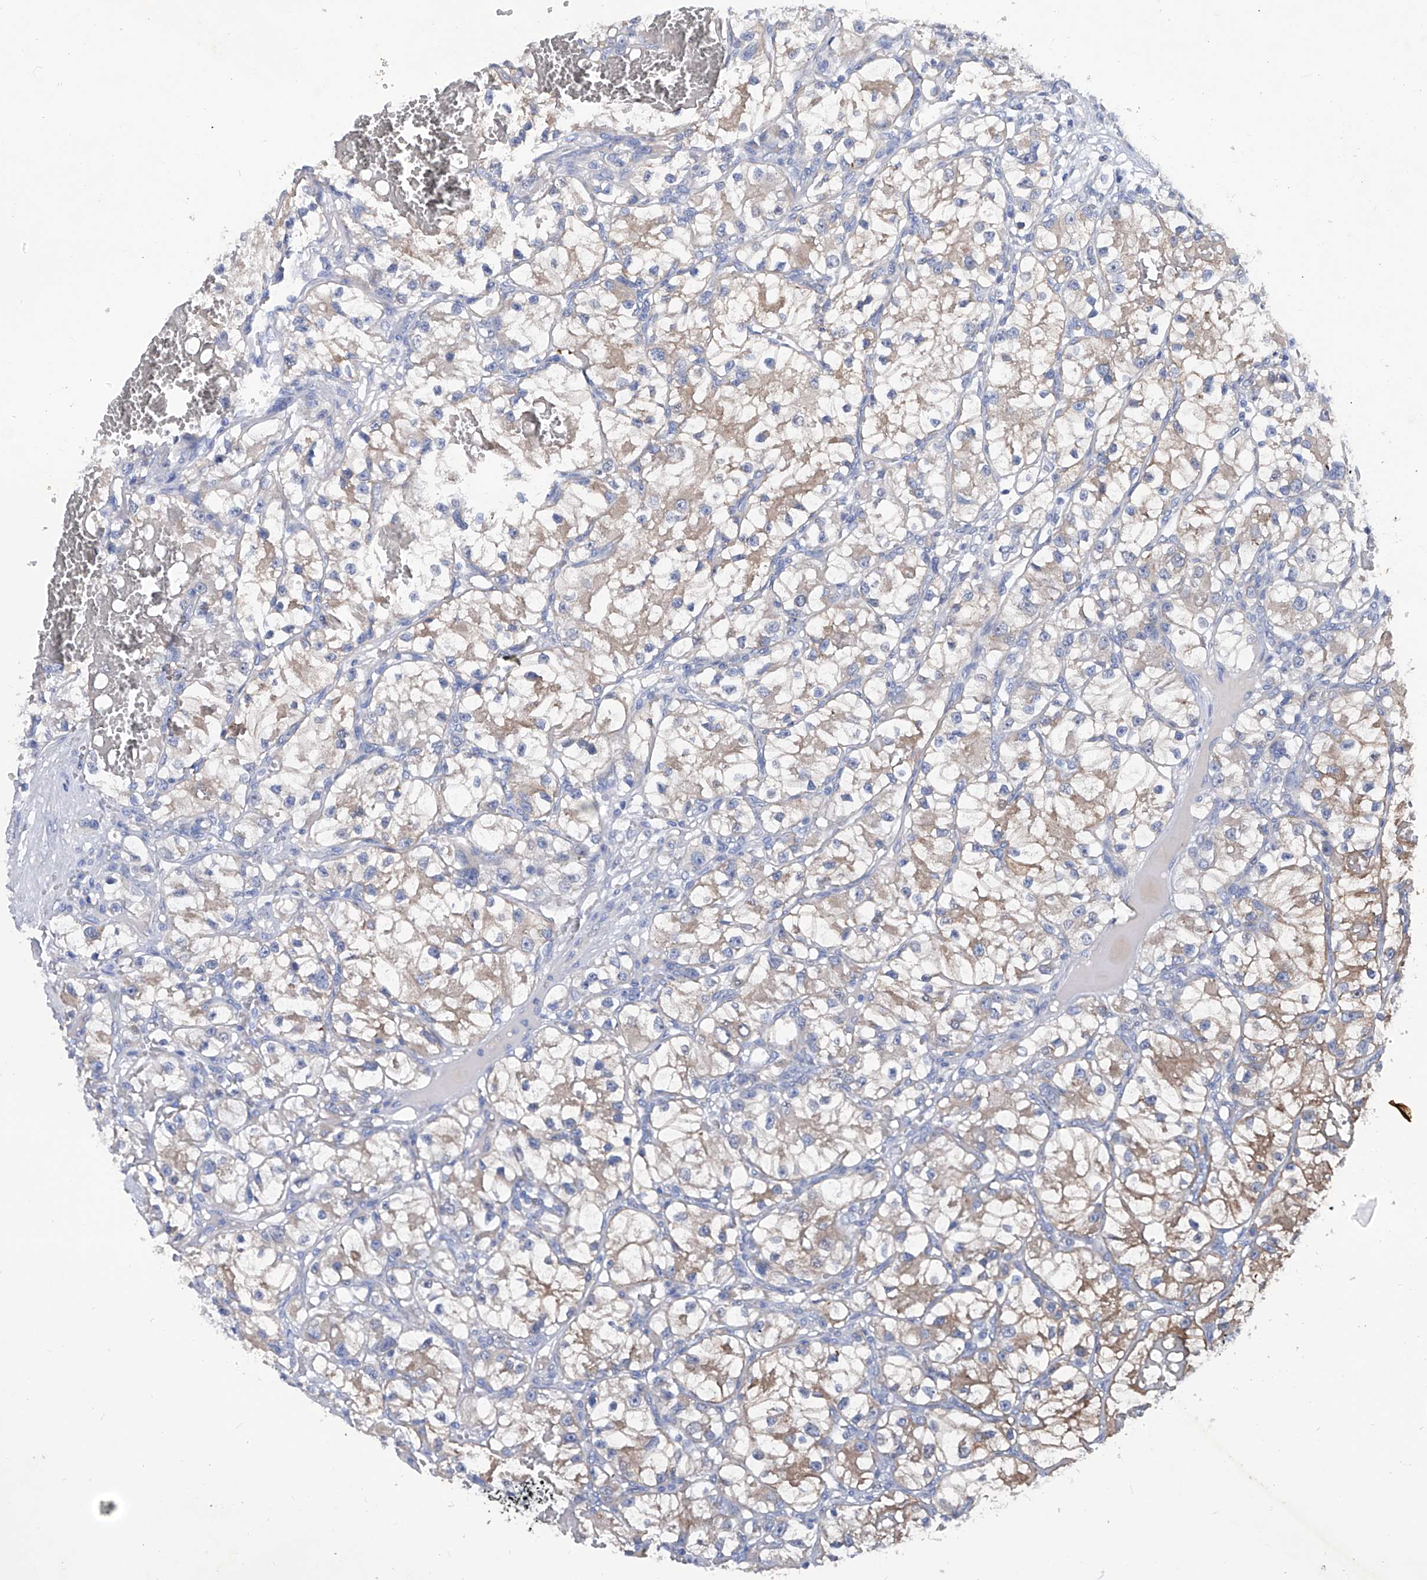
{"staining": {"intensity": "weak", "quantity": ">75%", "location": "cytoplasmic/membranous"}, "tissue": "renal cancer", "cell_type": "Tumor cells", "image_type": "cancer", "snomed": [{"axis": "morphology", "description": "Adenocarcinoma, NOS"}, {"axis": "topography", "description": "Kidney"}], "caption": "IHC of human renal adenocarcinoma displays low levels of weak cytoplasmic/membranous positivity in about >75% of tumor cells. The protein of interest is shown in brown color, while the nuclei are stained blue.", "gene": "KLHL17", "patient": {"sex": "female", "age": 57}}